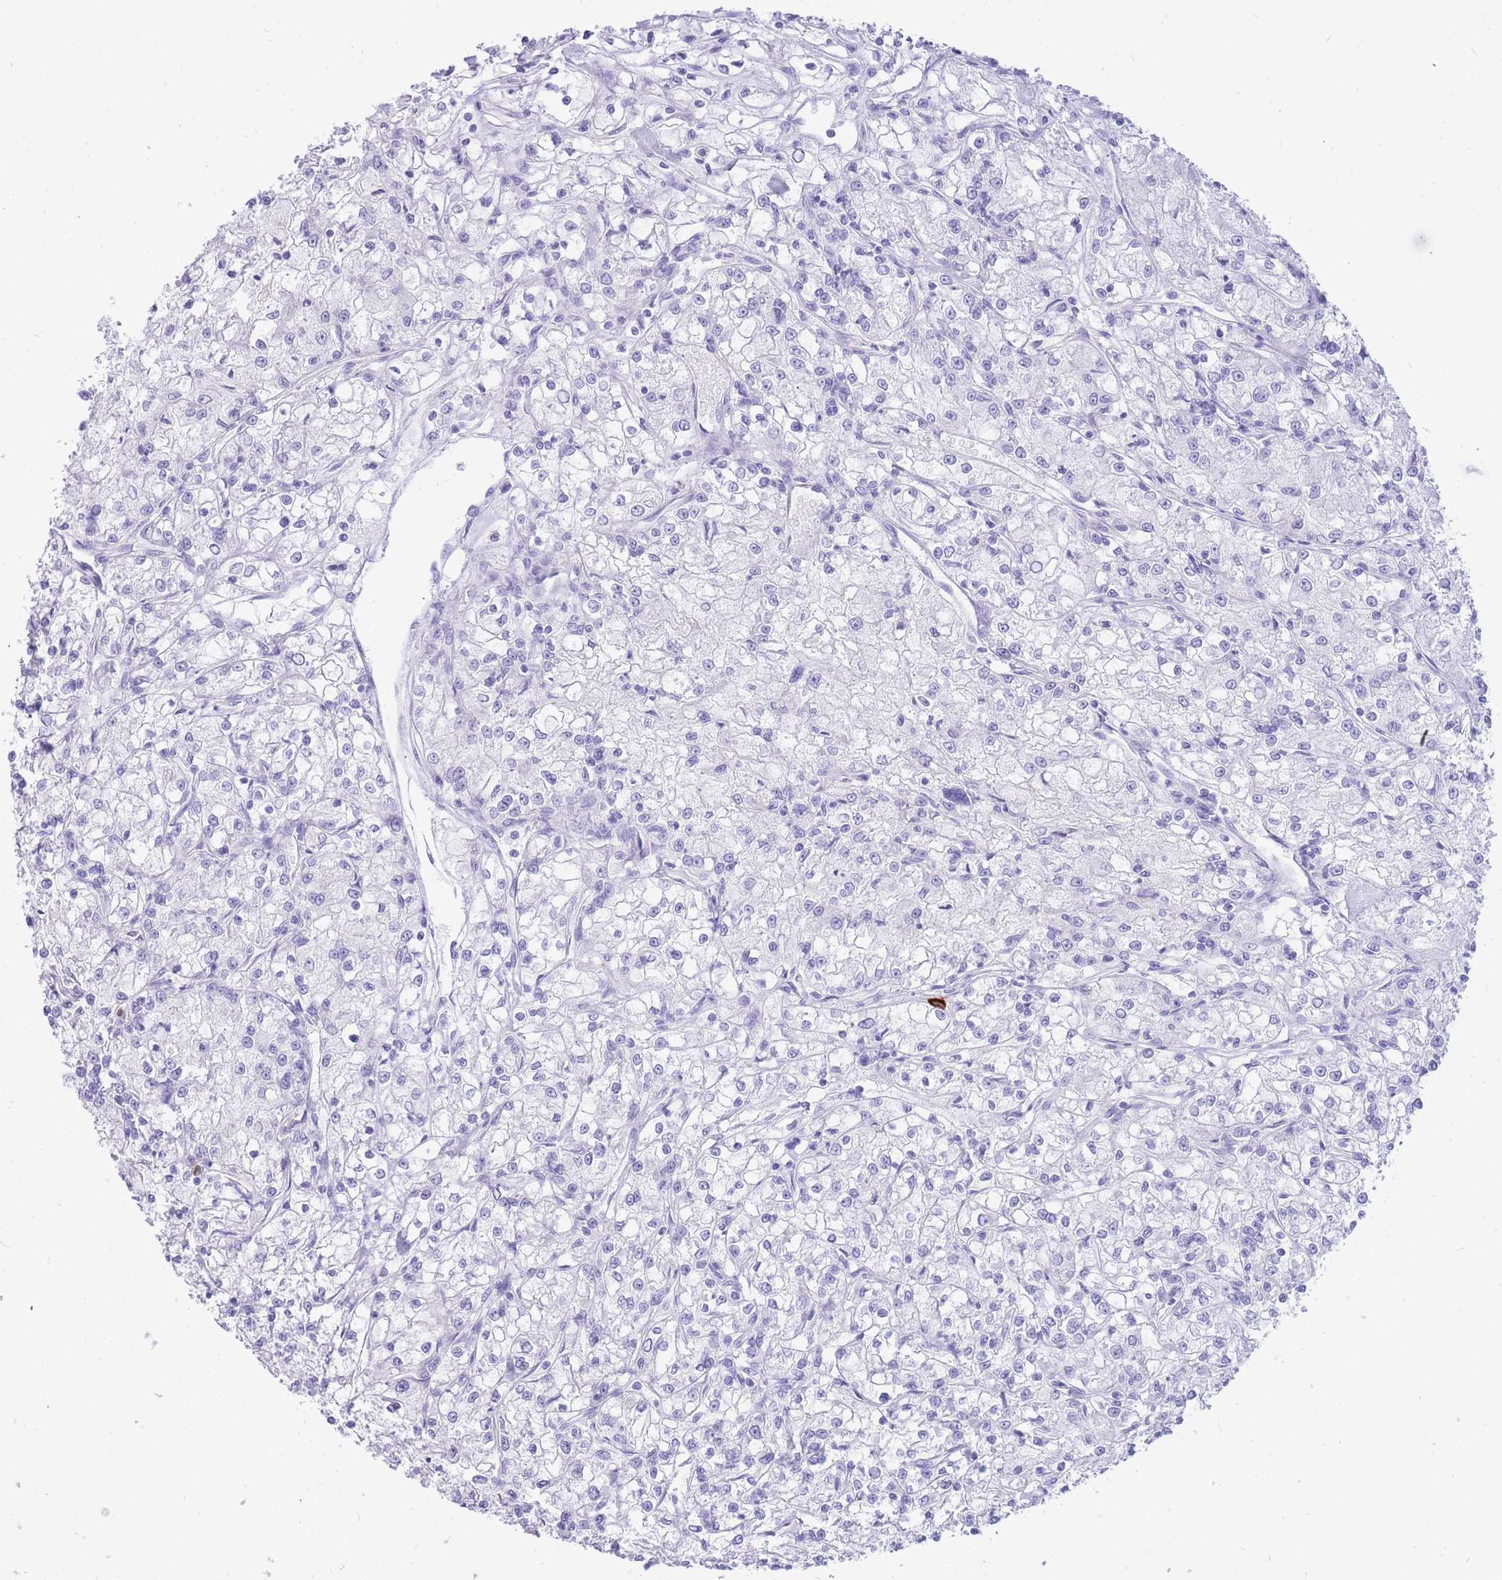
{"staining": {"intensity": "negative", "quantity": "none", "location": "none"}, "tissue": "renal cancer", "cell_type": "Tumor cells", "image_type": "cancer", "snomed": [{"axis": "morphology", "description": "Adenocarcinoma, NOS"}, {"axis": "topography", "description": "Kidney"}], "caption": "An image of renal cancer stained for a protein demonstrates no brown staining in tumor cells. Nuclei are stained in blue.", "gene": "HERC1", "patient": {"sex": "female", "age": 59}}